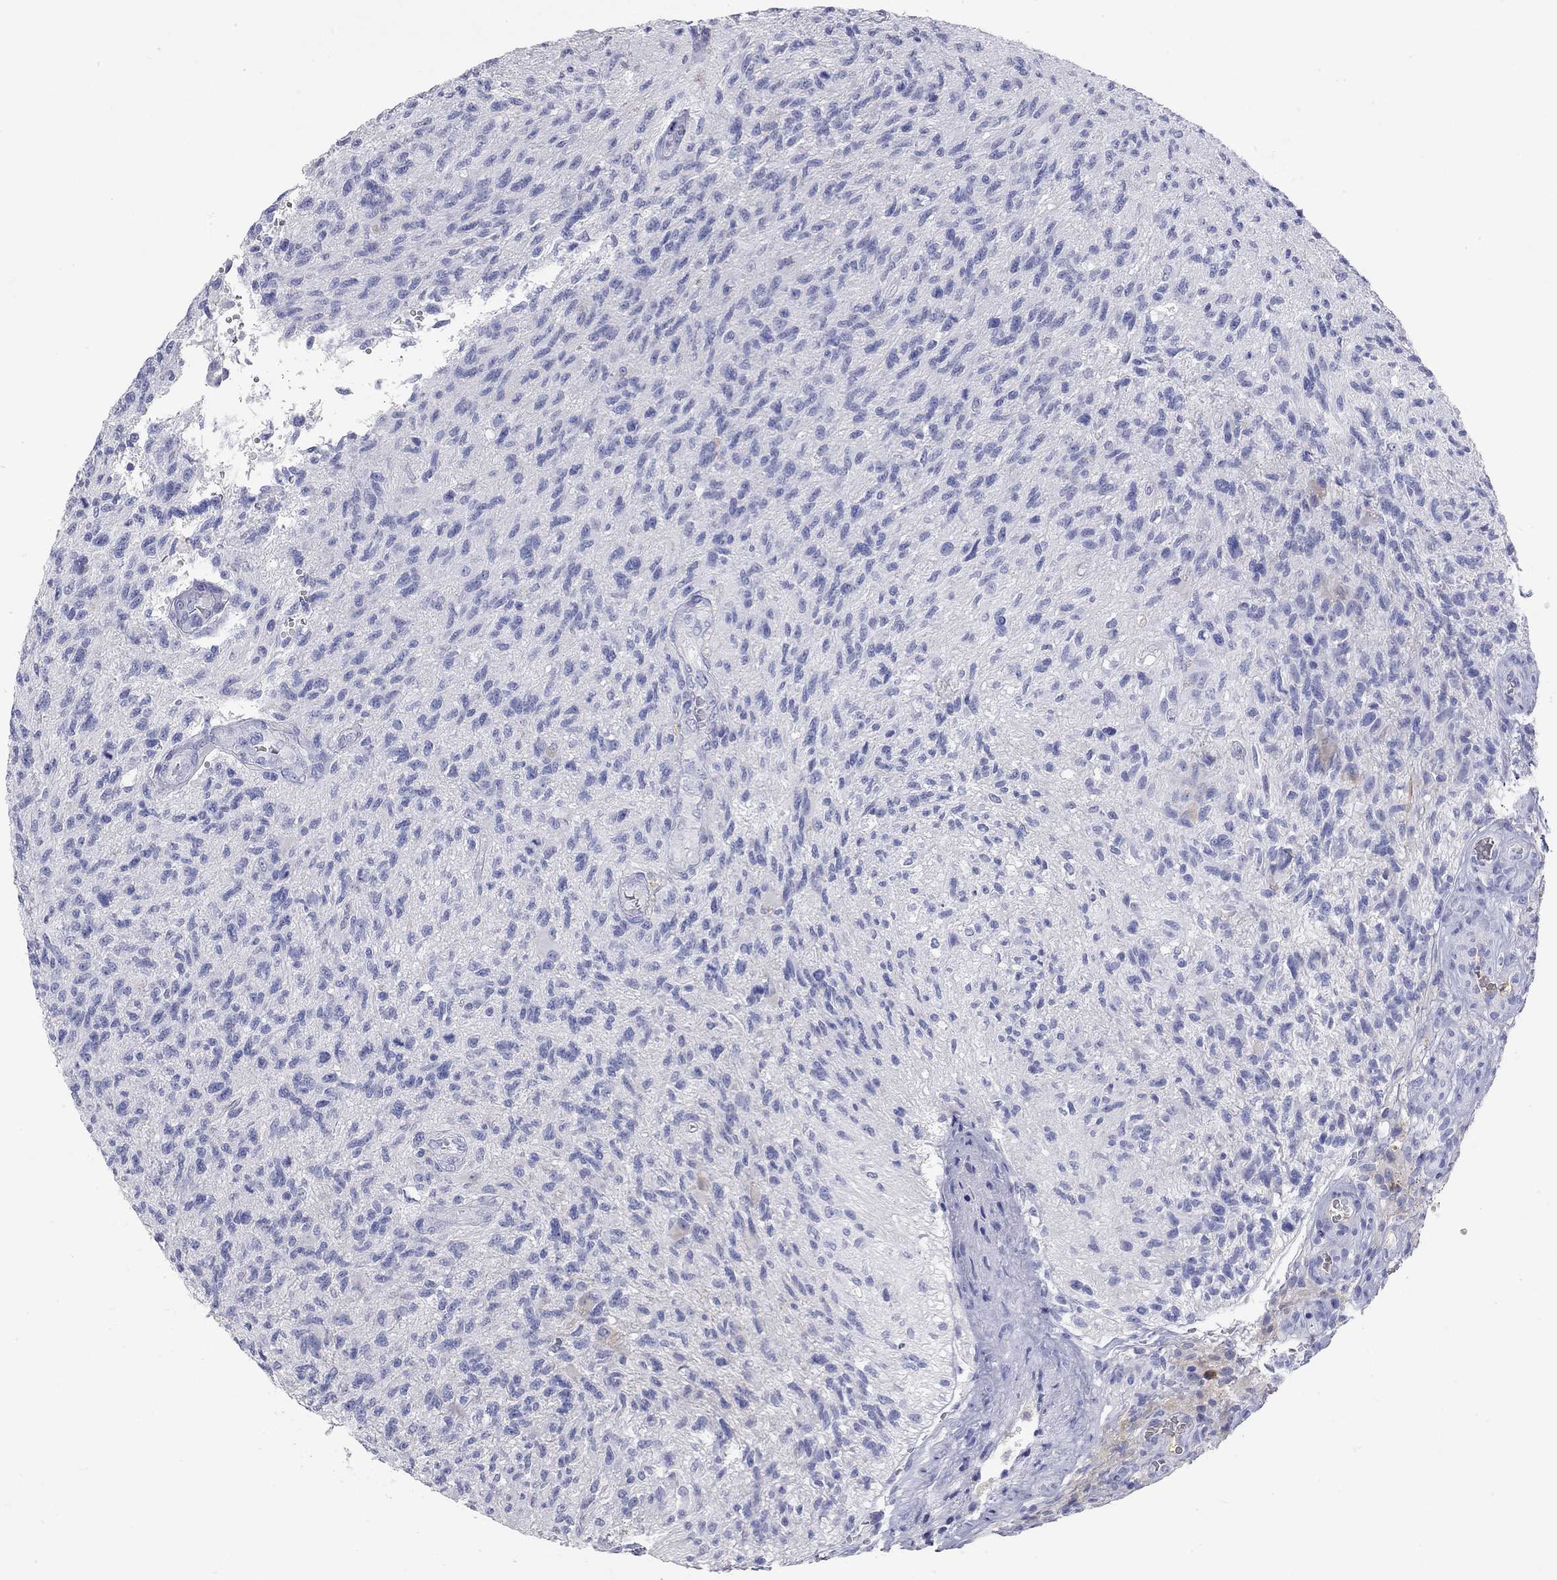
{"staining": {"intensity": "negative", "quantity": "none", "location": "none"}, "tissue": "glioma", "cell_type": "Tumor cells", "image_type": "cancer", "snomed": [{"axis": "morphology", "description": "Glioma, malignant, High grade"}, {"axis": "topography", "description": "Brain"}], "caption": "Tumor cells show no significant staining in glioma.", "gene": "PHOX2B", "patient": {"sex": "male", "age": 56}}